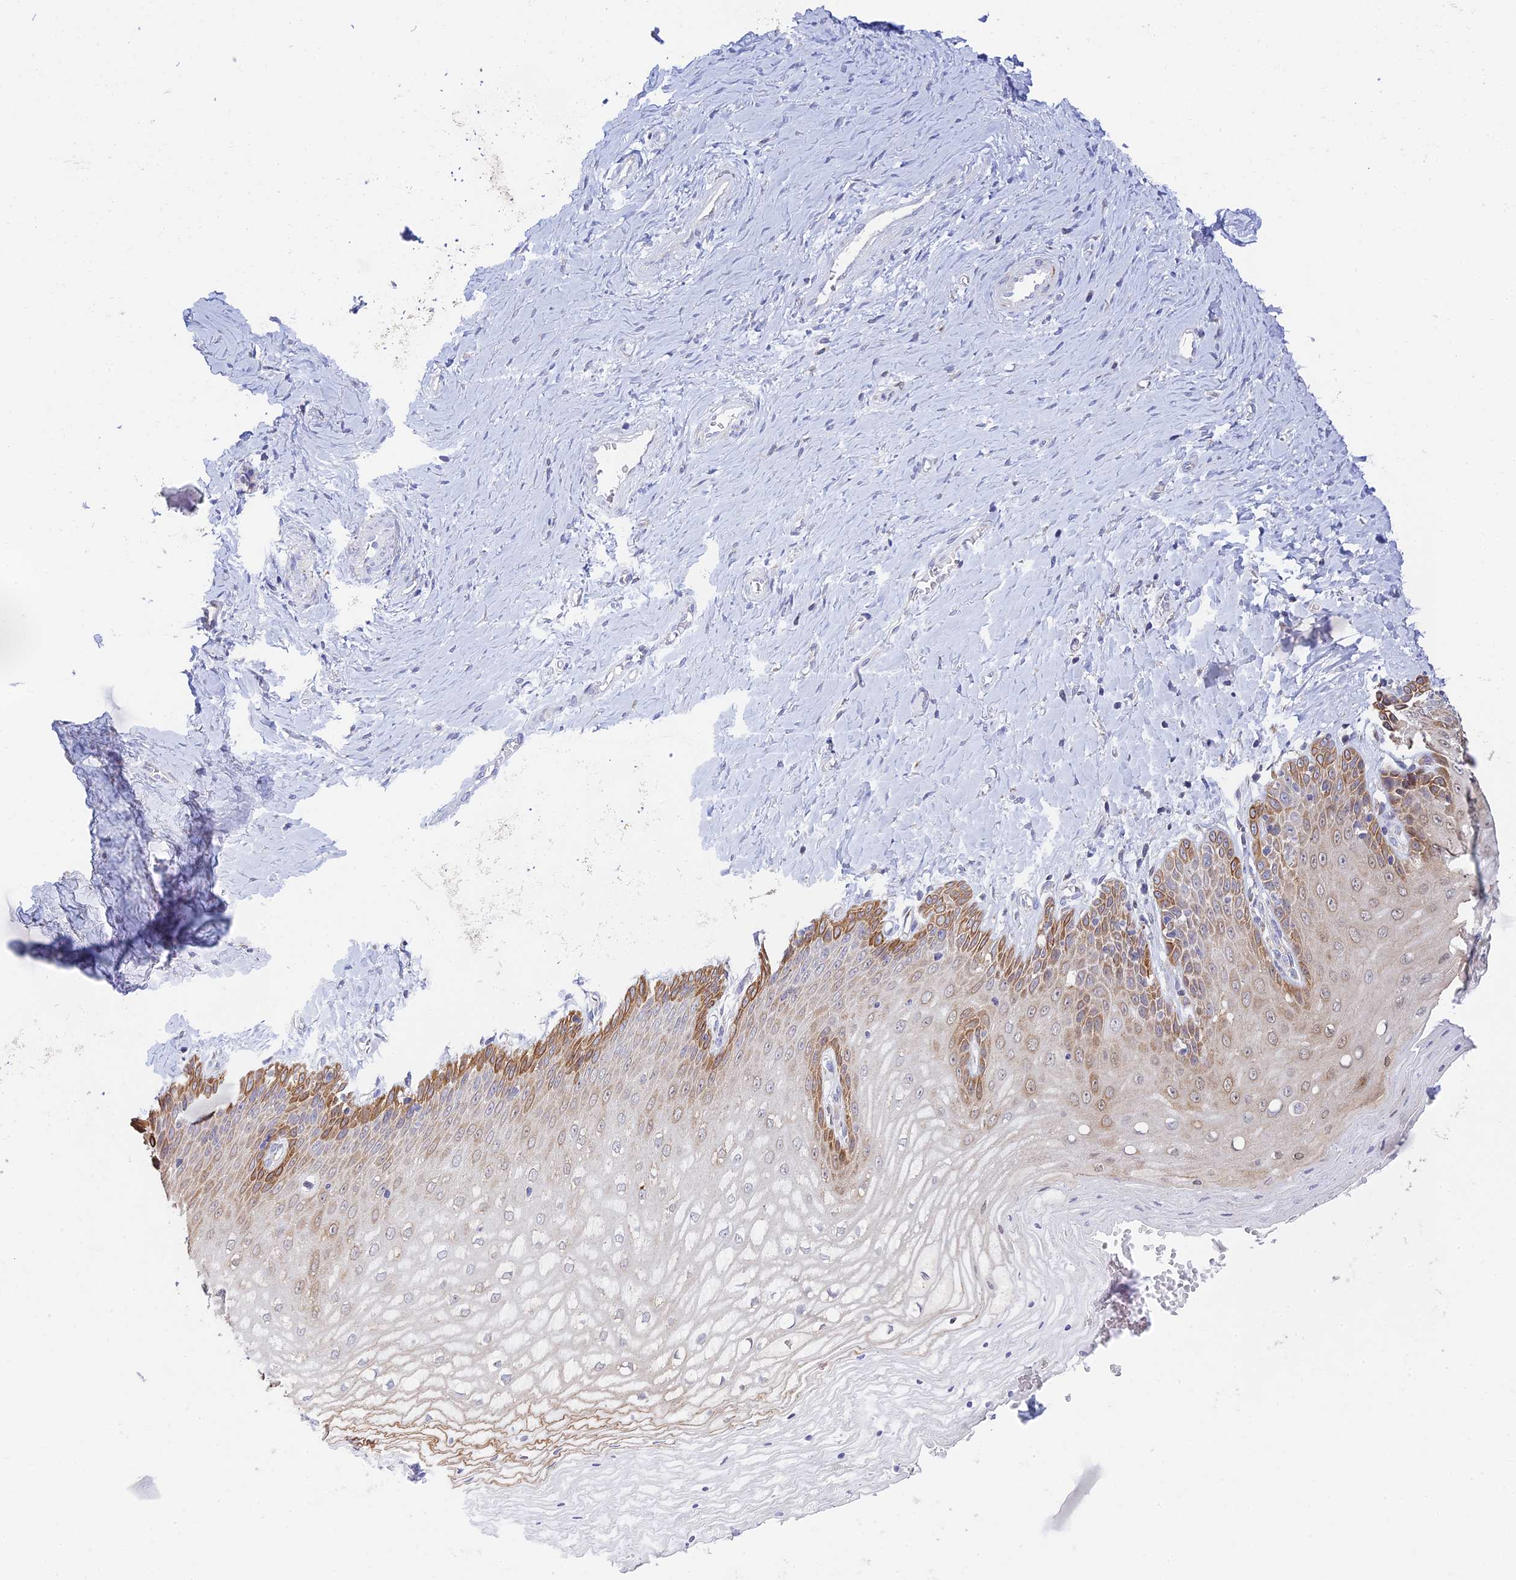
{"staining": {"intensity": "moderate", "quantity": "25%-75%", "location": "cytoplasmic/membranous"}, "tissue": "vagina", "cell_type": "Squamous epithelial cells", "image_type": "normal", "snomed": [{"axis": "morphology", "description": "Normal tissue, NOS"}, {"axis": "topography", "description": "Vagina"}], "caption": "IHC micrograph of benign human vagina stained for a protein (brown), which displays medium levels of moderate cytoplasmic/membranous expression in approximately 25%-75% of squamous epithelial cells.", "gene": "REXO5", "patient": {"sex": "female", "age": 65}}